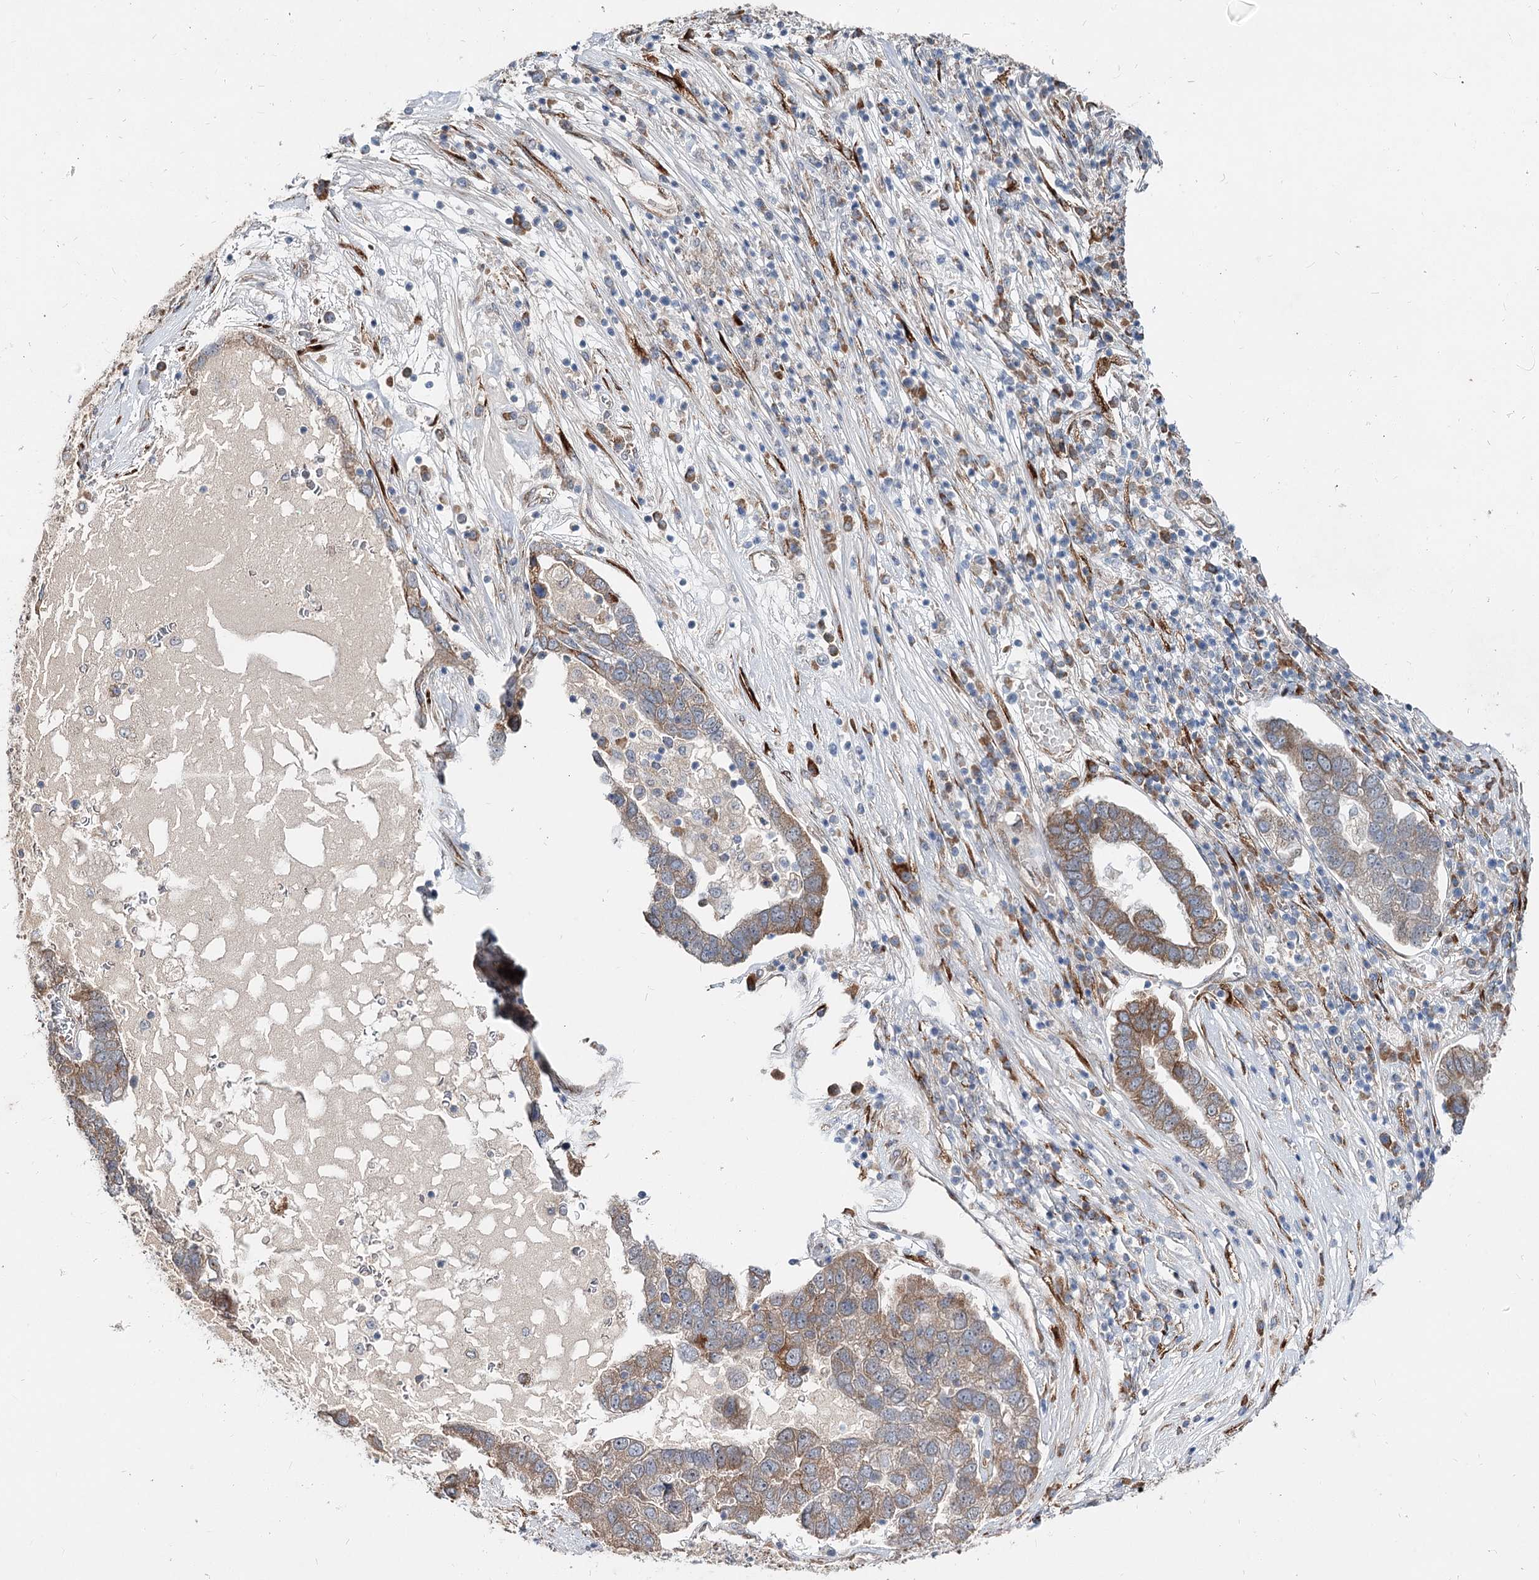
{"staining": {"intensity": "moderate", "quantity": "25%-75%", "location": "cytoplasmic/membranous"}, "tissue": "pancreatic cancer", "cell_type": "Tumor cells", "image_type": "cancer", "snomed": [{"axis": "morphology", "description": "Adenocarcinoma, NOS"}, {"axis": "topography", "description": "Pancreas"}], "caption": "About 25%-75% of tumor cells in pancreatic cancer (adenocarcinoma) show moderate cytoplasmic/membranous protein staining as visualized by brown immunohistochemical staining.", "gene": "SPART", "patient": {"sex": "female", "age": 61}}